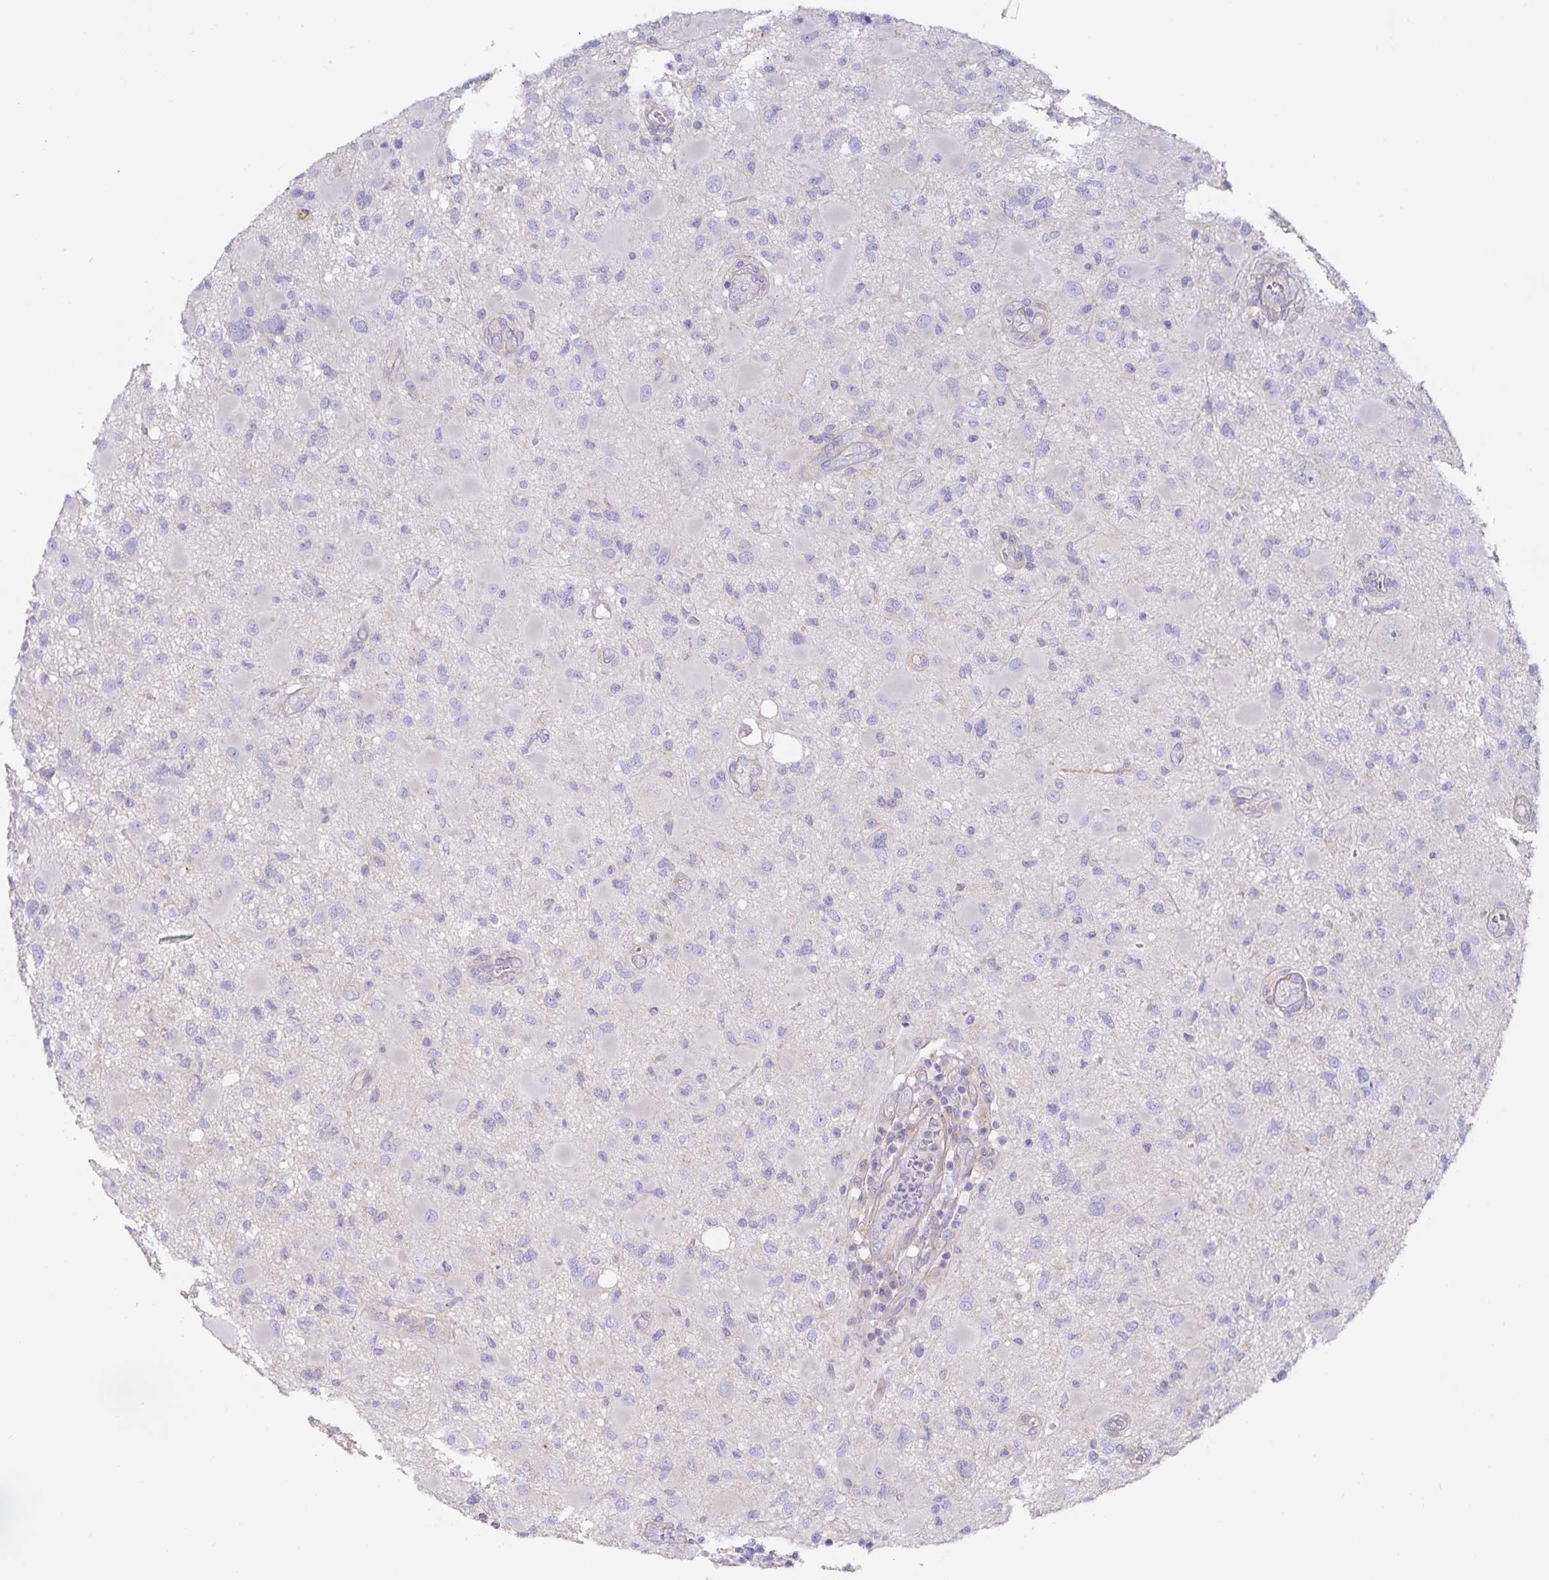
{"staining": {"intensity": "negative", "quantity": "none", "location": "none"}, "tissue": "glioma", "cell_type": "Tumor cells", "image_type": "cancer", "snomed": [{"axis": "morphology", "description": "Glioma, malignant, High grade"}, {"axis": "topography", "description": "Brain"}], "caption": "High power microscopy micrograph of an immunohistochemistry (IHC) micrograph of malignant glioma (high-grade), revealing no significant expression in tumor cells.", "gene": "METTL22", "patient": {"sex": "male", "age": 54}}